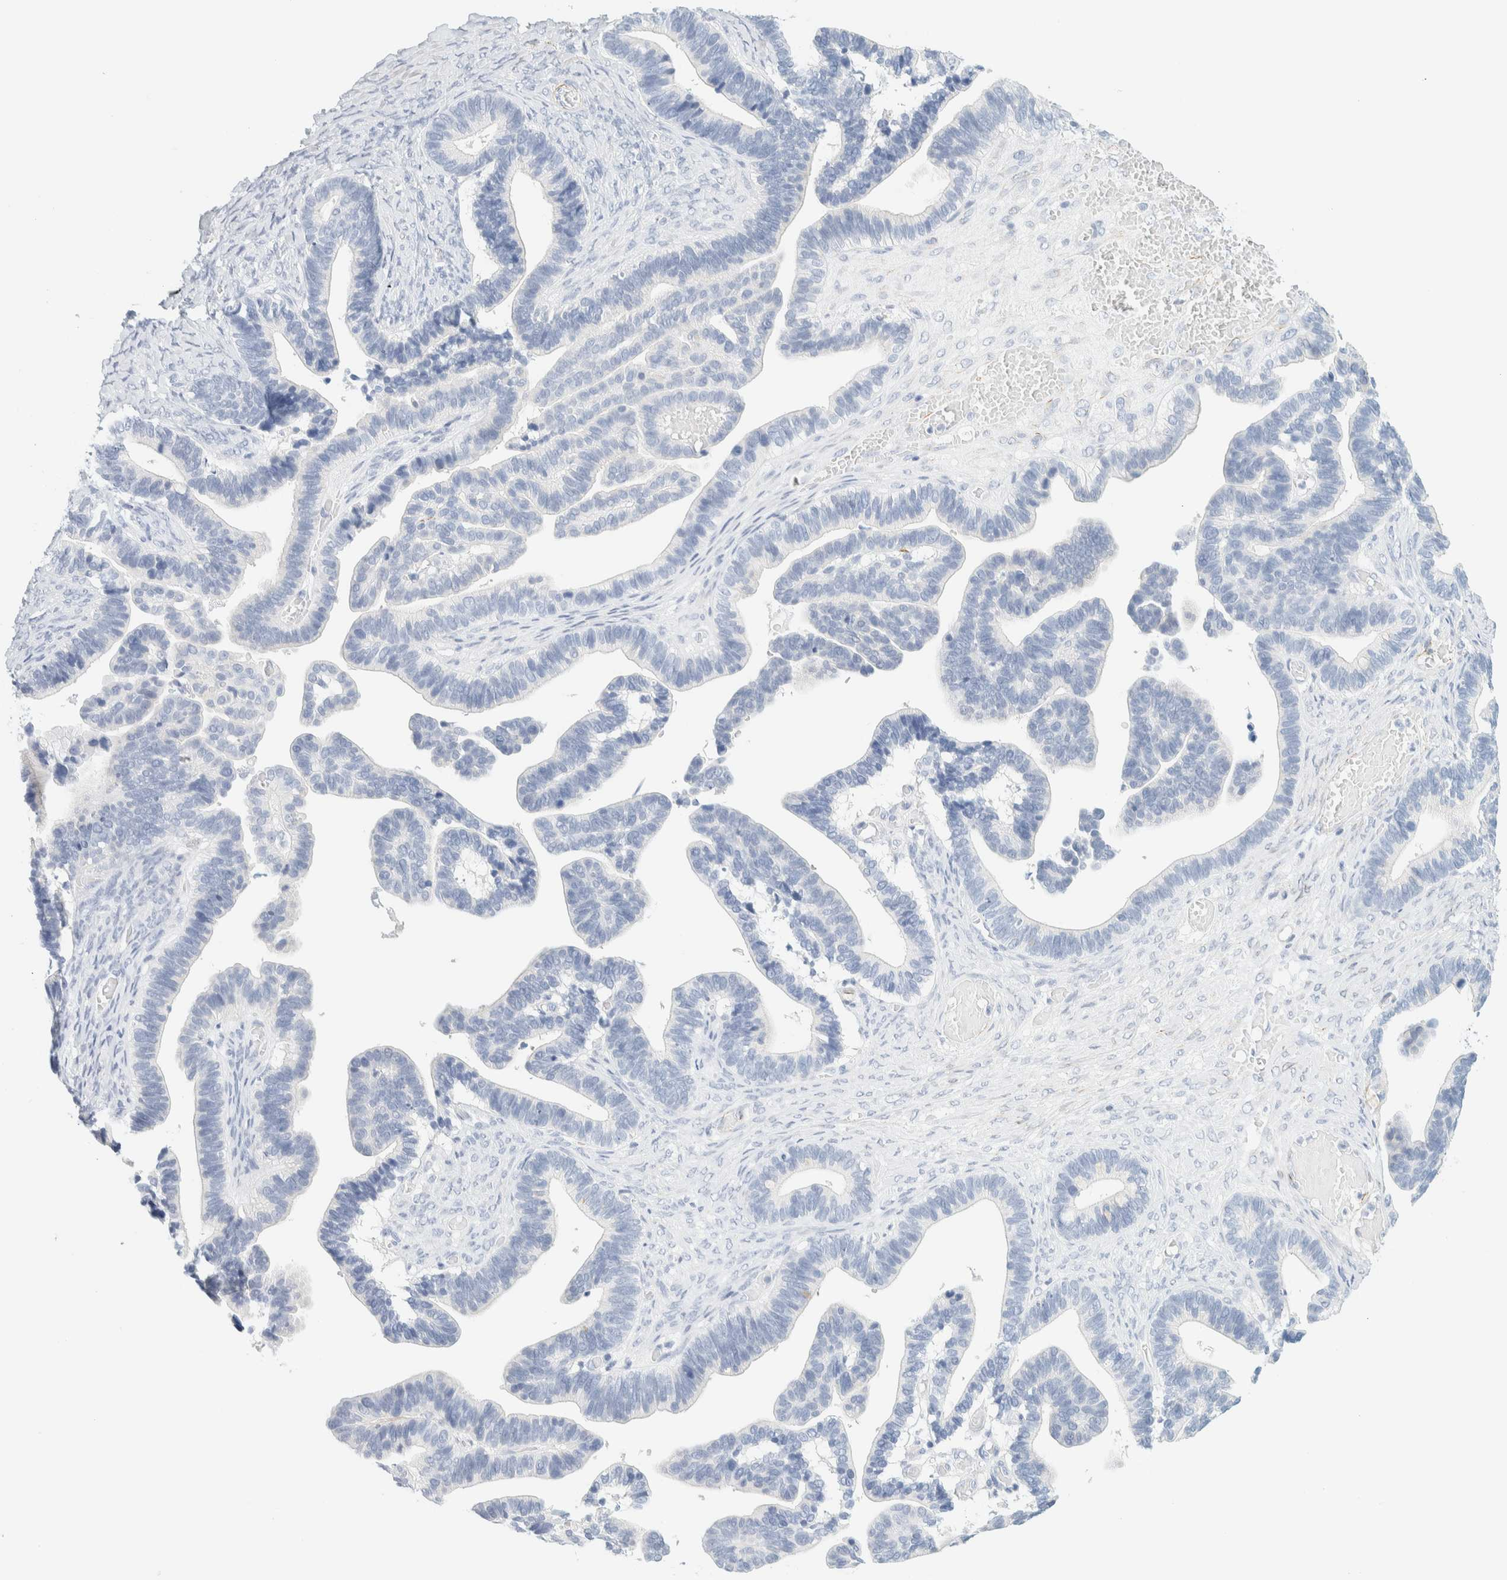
{"staining": {"intensity": "negative", "quantity": "none", "location": "none"}, "tissue": "ovarian cancer", "cell_type": "Tumor cells", "image_type": "cancer", "snomed": [{"axis": "morphology", "description": "Cystadenocarcinoma, serous, NOS"}, {"axis": "topography", "description": "Ovary"}], "caption": "Immunohistochemistry photomicrograph of neoplastic tissue: ovarian cancer stained with DAB reveals no significant protein positivity in tumor cells. (DAB immunohistochemistry with hematoxylin counter stain).", "gene": "AFMID", "patient": {"sex": "female", "age": 56}}